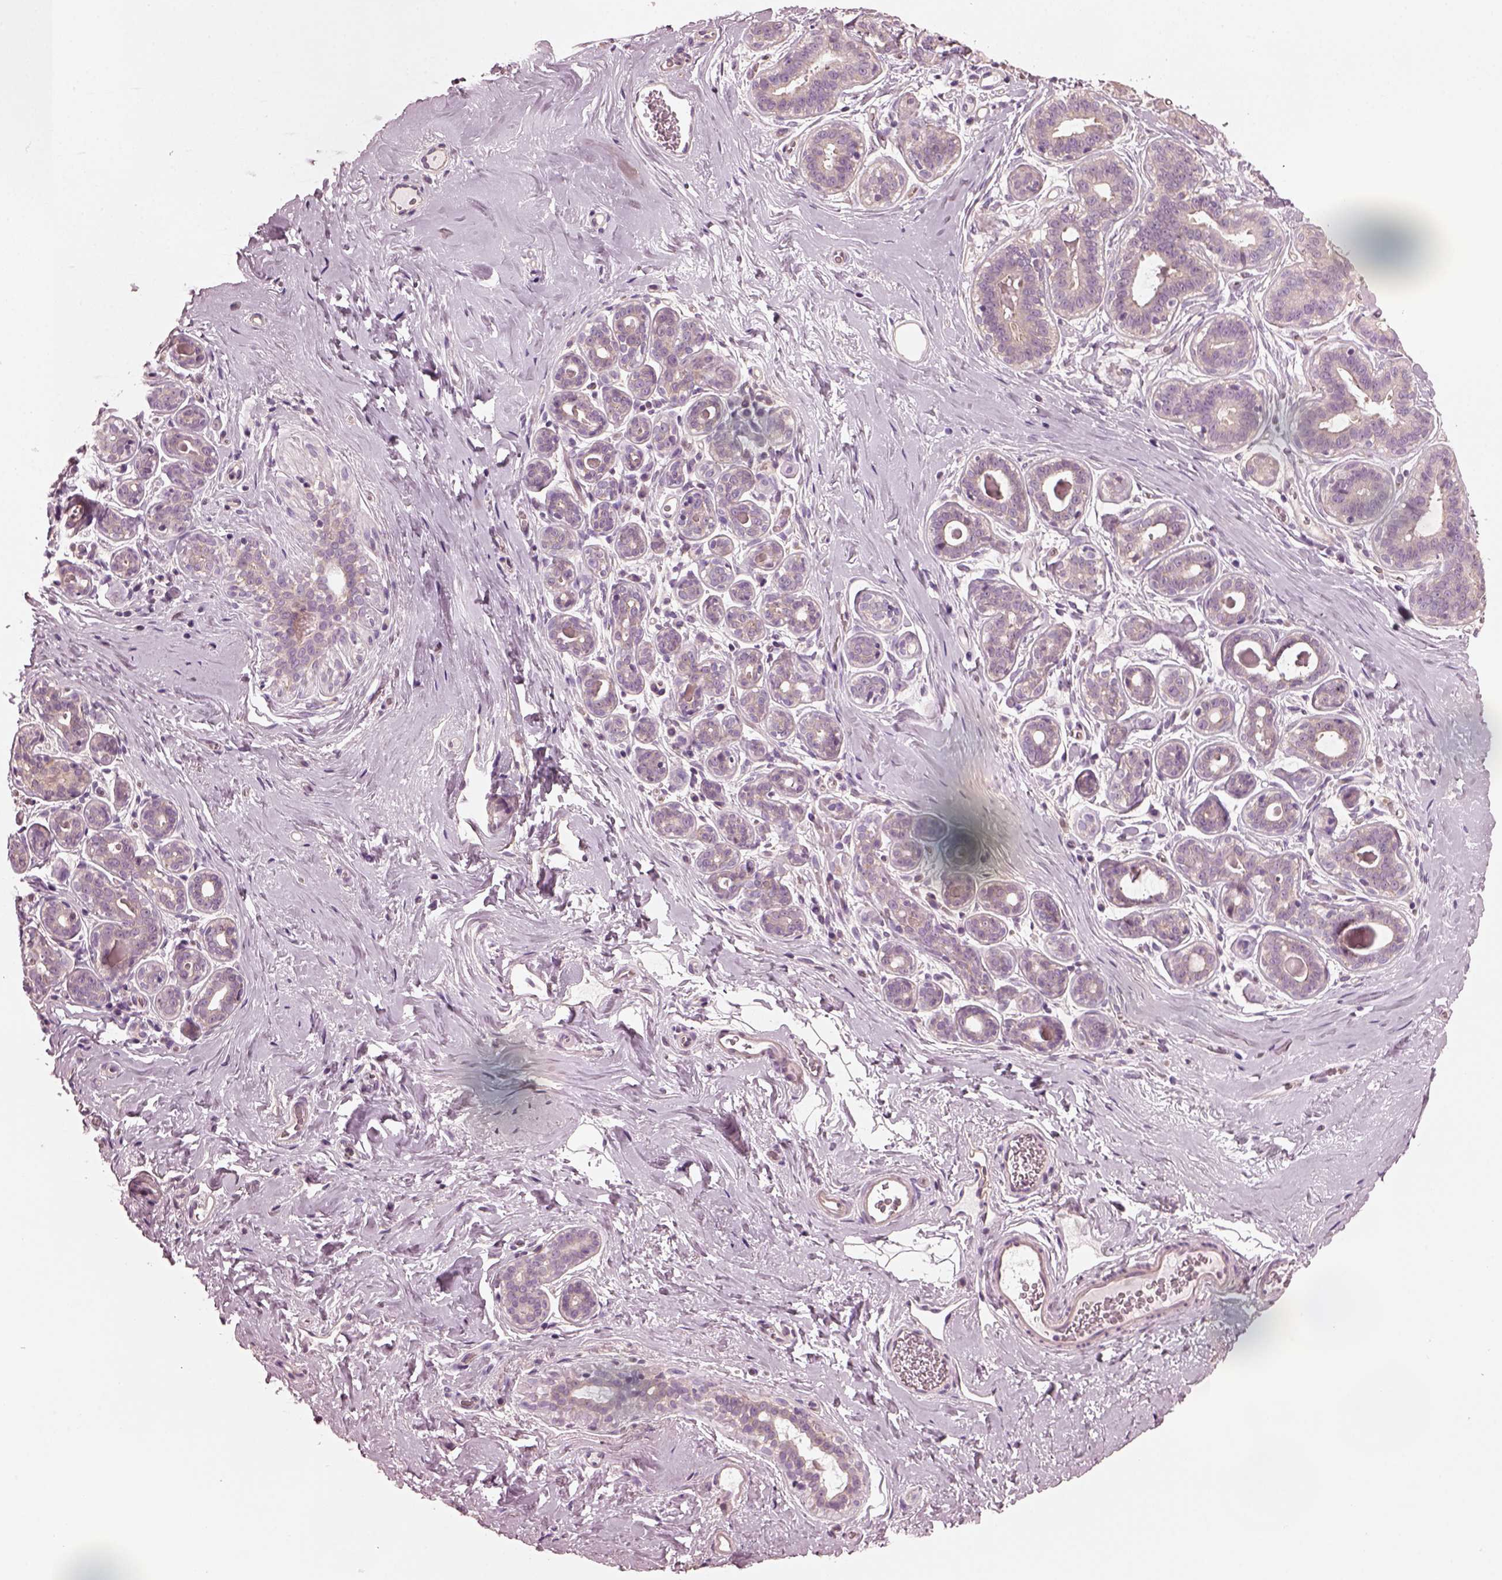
{"staining": {"intensity": "negative", "quantity": "none", "location": "none"}, "tissue": "breast", "cell_type": "Adipocytes", "image_type": "normal", "snomed": [{"axis": "morphology", "description": "Normal tissue, NOS"}, {"axis": "topography", "description": "Skin"}, {"axis": "topography", "description": "Breast"}], "caption": "A high-resolution micrograph shows IHC staining of unremarkable breast, which shows no significant positivity in adipocytes. (Brightfield microscopy of DAB IHC at high magnification).", "gene": "ODAD1", "patient": {"sex": "female", "age": 43}}